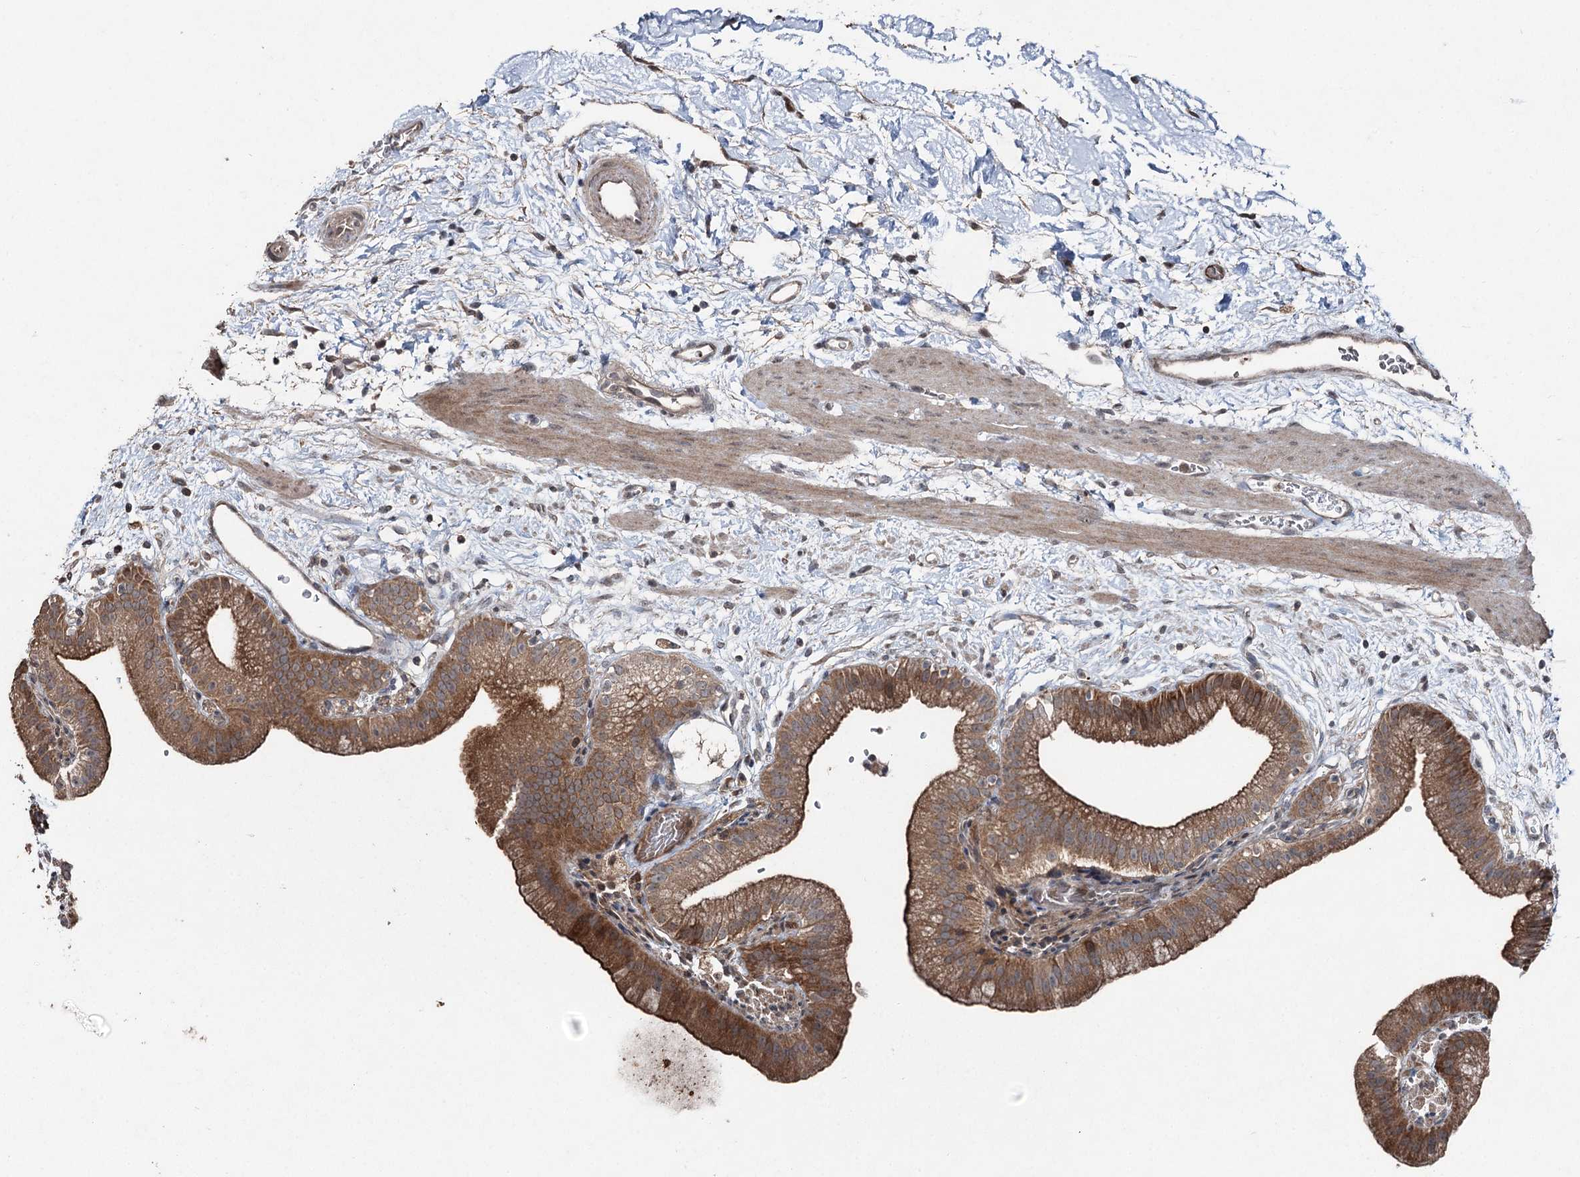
{"staining": {"intensity": "moderate", "quantity": ">75%", "location": "cytoplasmic/membranous"}, "tissue": "gallbladder", "cell_type": "Glandular cells", "image_type": "normal", "snomed": [{"axis": "morphology", "description": "Normal tissue, NOS"}, {"axis": "topography", "description": "Gallbladder"}], "caption": "A histopathology image showing moderate cytoplasmic/membranous expression in about >75% of glandular cells in benign gallbladder, as visualized by brown immunohistochemical staining.", "gene": "MAPK8IP2", "patient": {"sex": "male", "age": 55}}